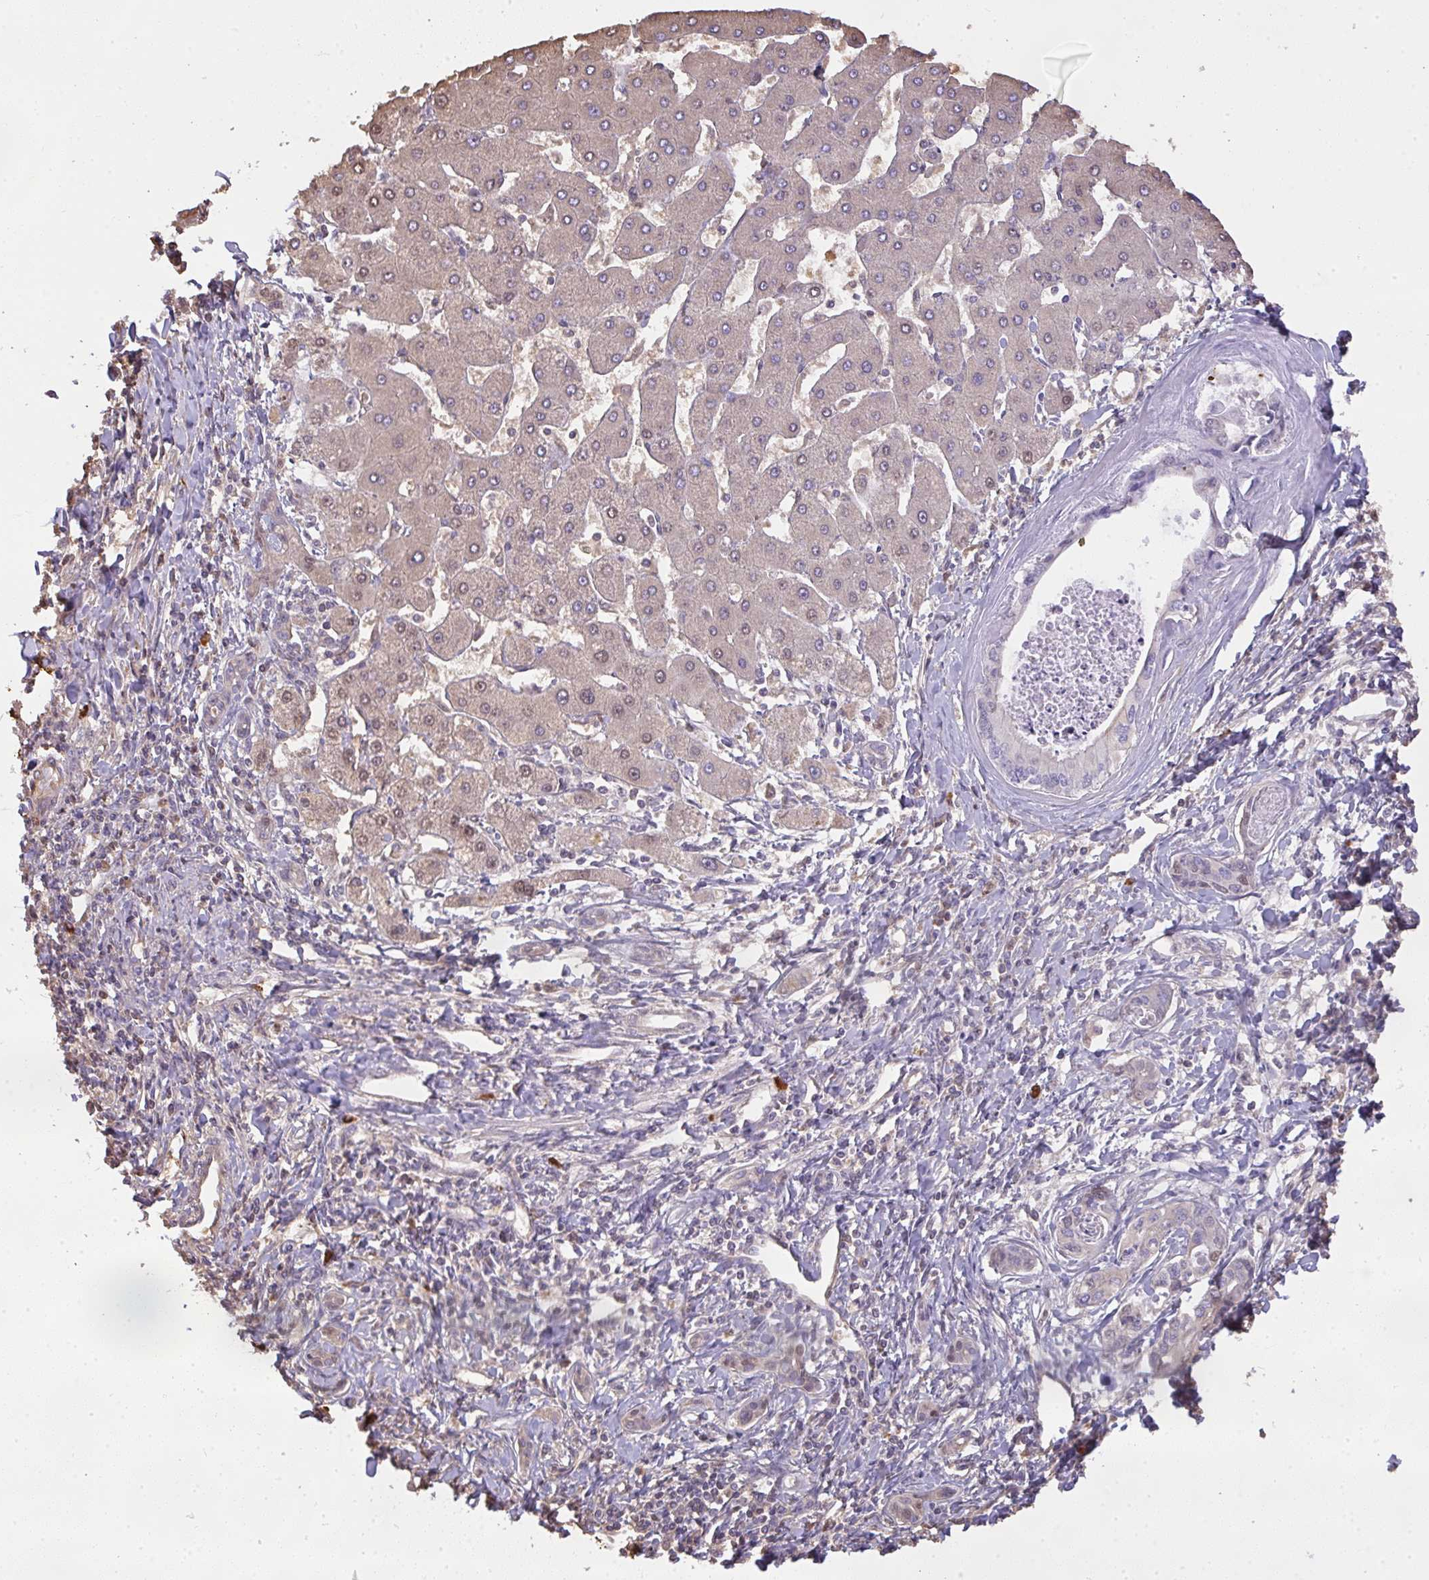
{"staining": {"intensity": "negative", "quantity": "none", "location": "none"}, "tissue": "liver cancer", "cell_type": "Tumor cells", "image_type": "cancer", "snomed": [{"axis": "morphology", "description": "Cholangiocarcinoma"}, {"axis": "topography", "description": "Liver"}], "caption": "IHC histopathology image of human liver cancer (cholangiocarcinoma) stained for a protein (brown), which shows no expression in tumor cells. (Stains: DAB (3,3'-diaminobenzidine) immunohistochemistry with hematoxylin counter stain, Microscopy: brightfield microscopy at high magnification).", "gene": "SMYD5", "patient": {"sex": "male", "age": 66}}